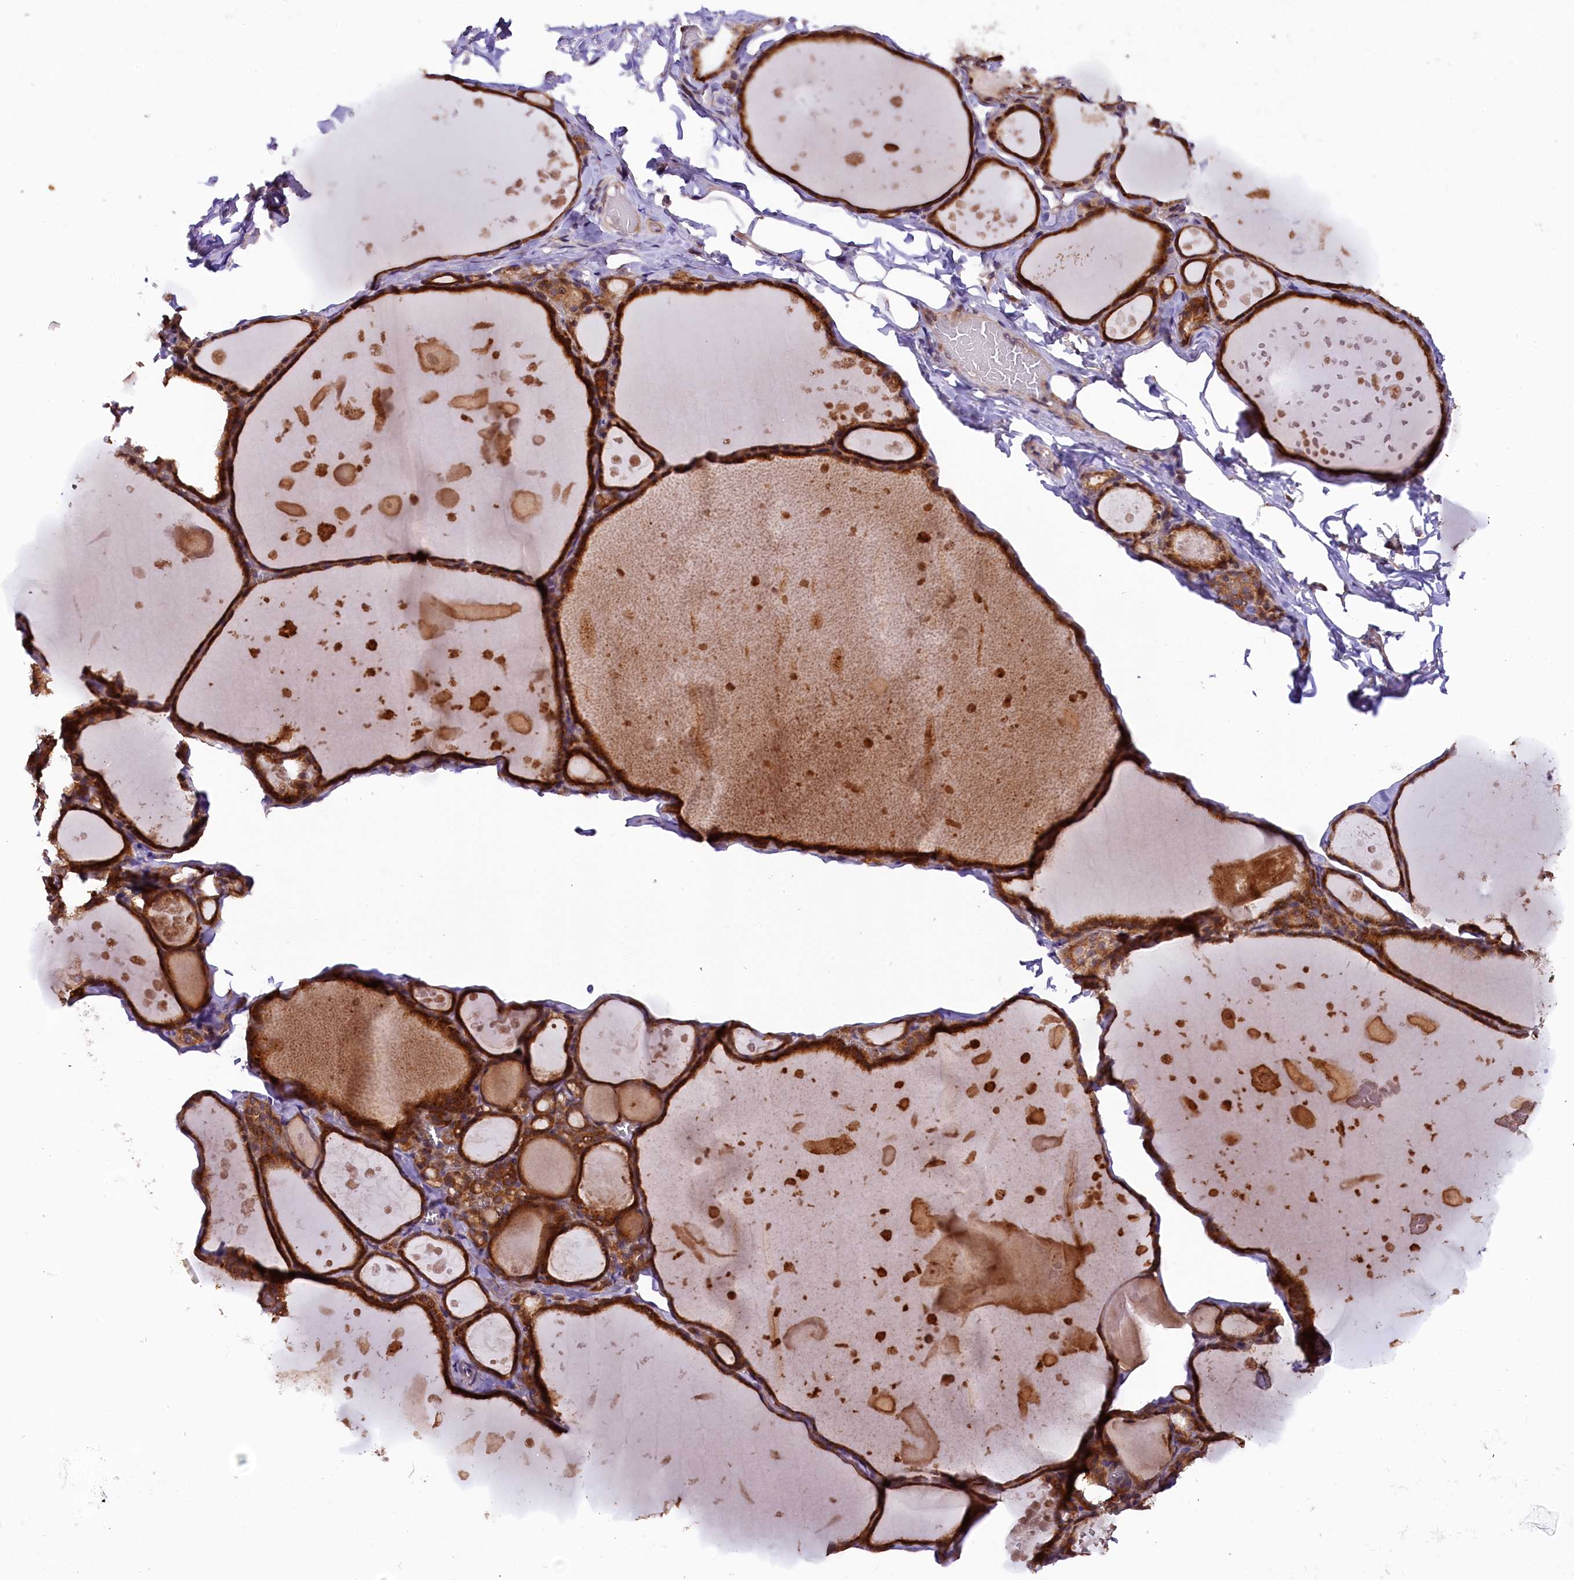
{"staining": {"intensity": "strong", "quantity": ">75%", "location": "cytoplasmic/membranous"}, "tissue": "thyroid gland", "cell_type": "Glandular cells", "image_type": "normal", "snomed": [{"axis": "morphology", "description": "Normal tissue, NOS"}, {"axis": "topography", "description": "Thyroid gland"}], "caption": "Glandular cells show high levels of strong cytoplasmic/membranous staining in about >75% of cells in normal human thyroid gland. (brown staining indicates protein expression, while blue staining denotes nuclei).", "gene": "DOHH", "patient": {"sex": "male", "age": 56}}